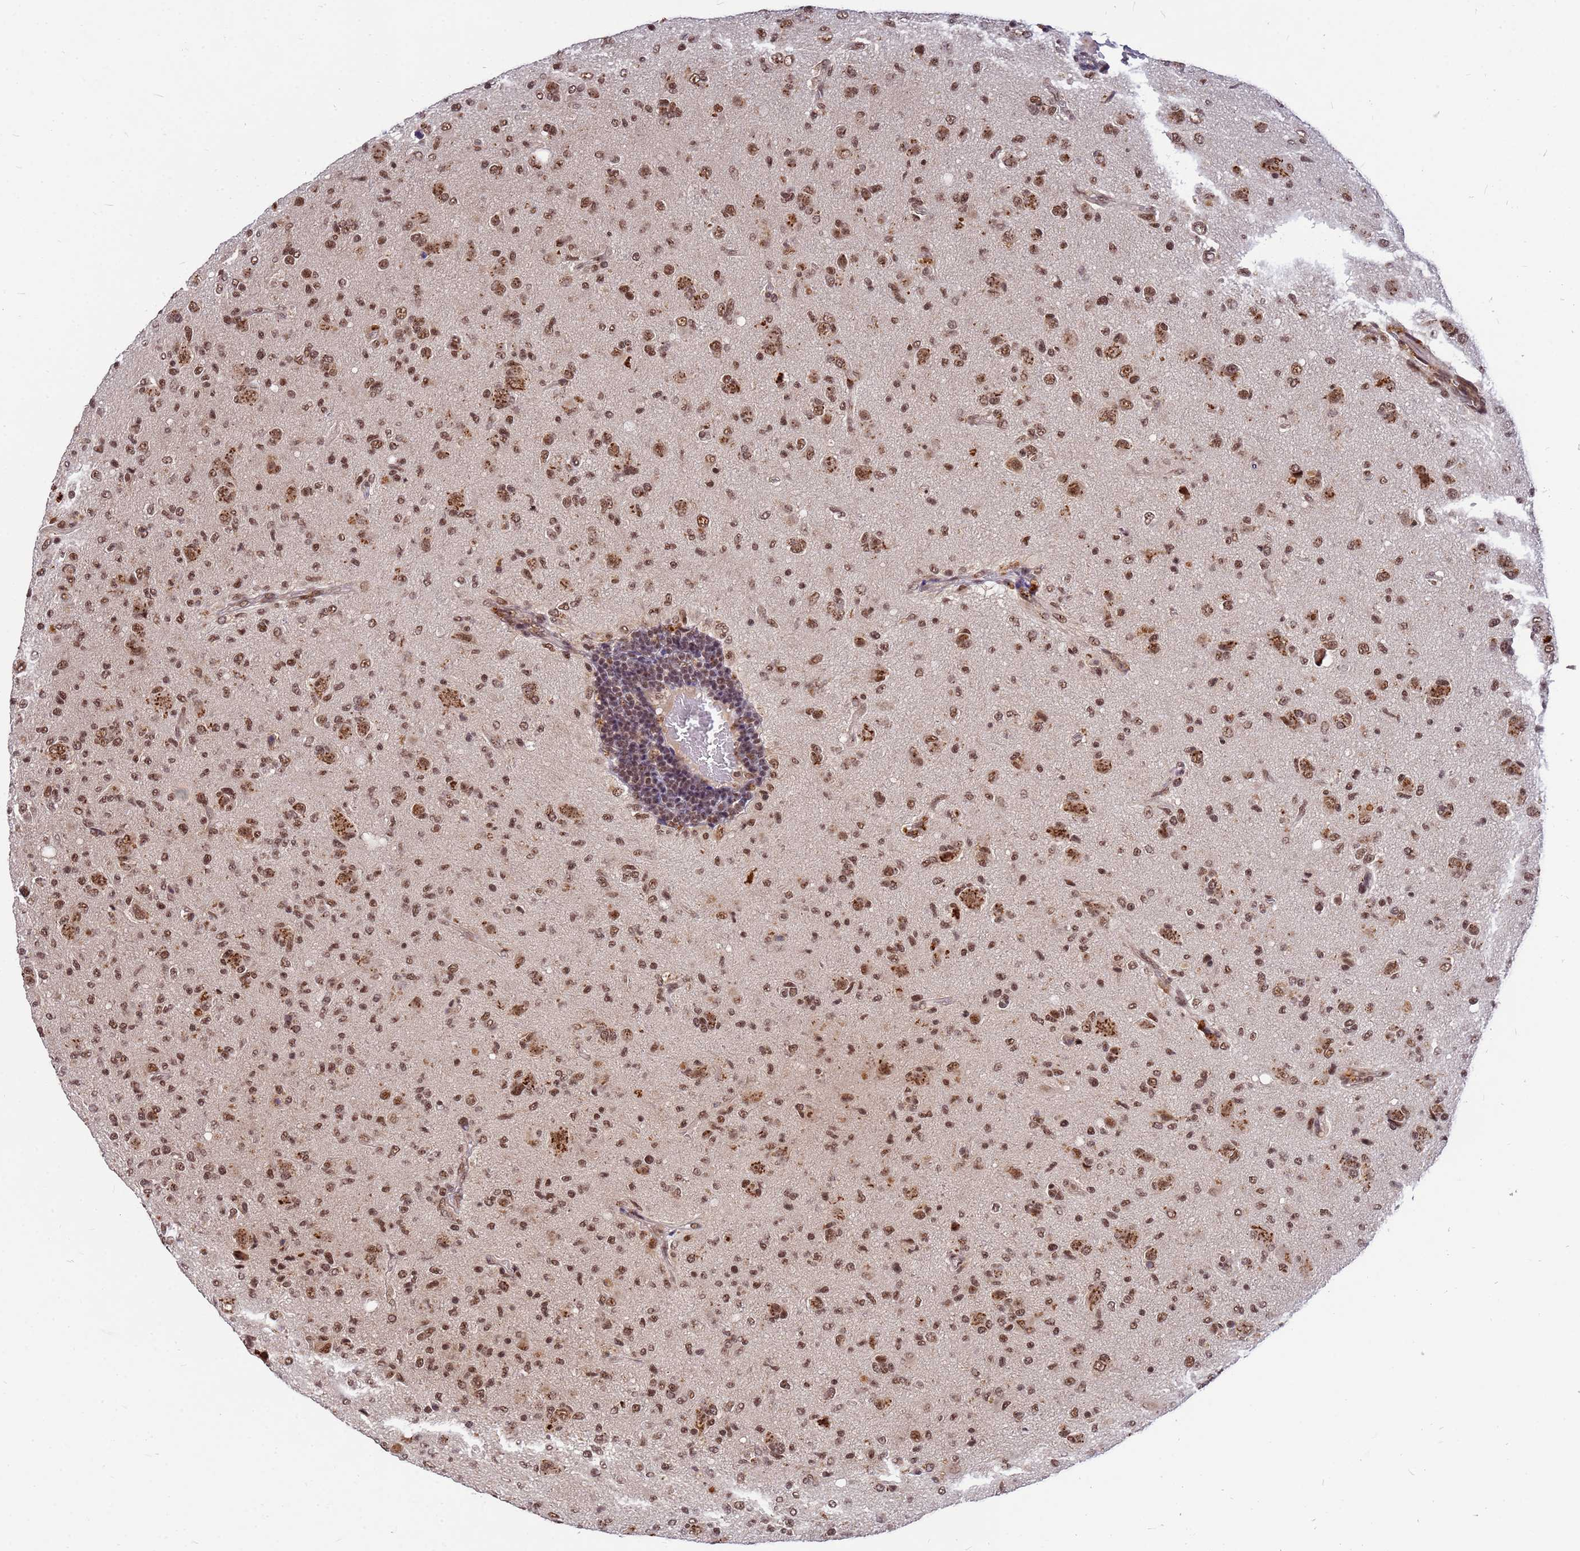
{"staining": {"intensity": "moderate", "quantity": ">75%", "location": "cytoplasmic/membranous,nuclear"}, "tissue": "glioma", "cell_type": "Tumor cells", "image_type": "cancer", "snomed": [{"axis": "morphology", "description": "Glioma, malignant, High grade"}, {"axis": "topography", "description": "Brain"}], "caption": "High-magnification brightfield microscopy of malignant glioma (high-grade) stained with DAB (brown) and counterstained with hematoxylin (blue). tumor cells exhibit moderate cytoplasmic/membranous and nuclear staining is present in approximately>75% of cells. (Brightfield microscopy of DAB IHC at high magnification).", "gene": "NCBP2", "patient": {"sex": "female", "age": 57}}